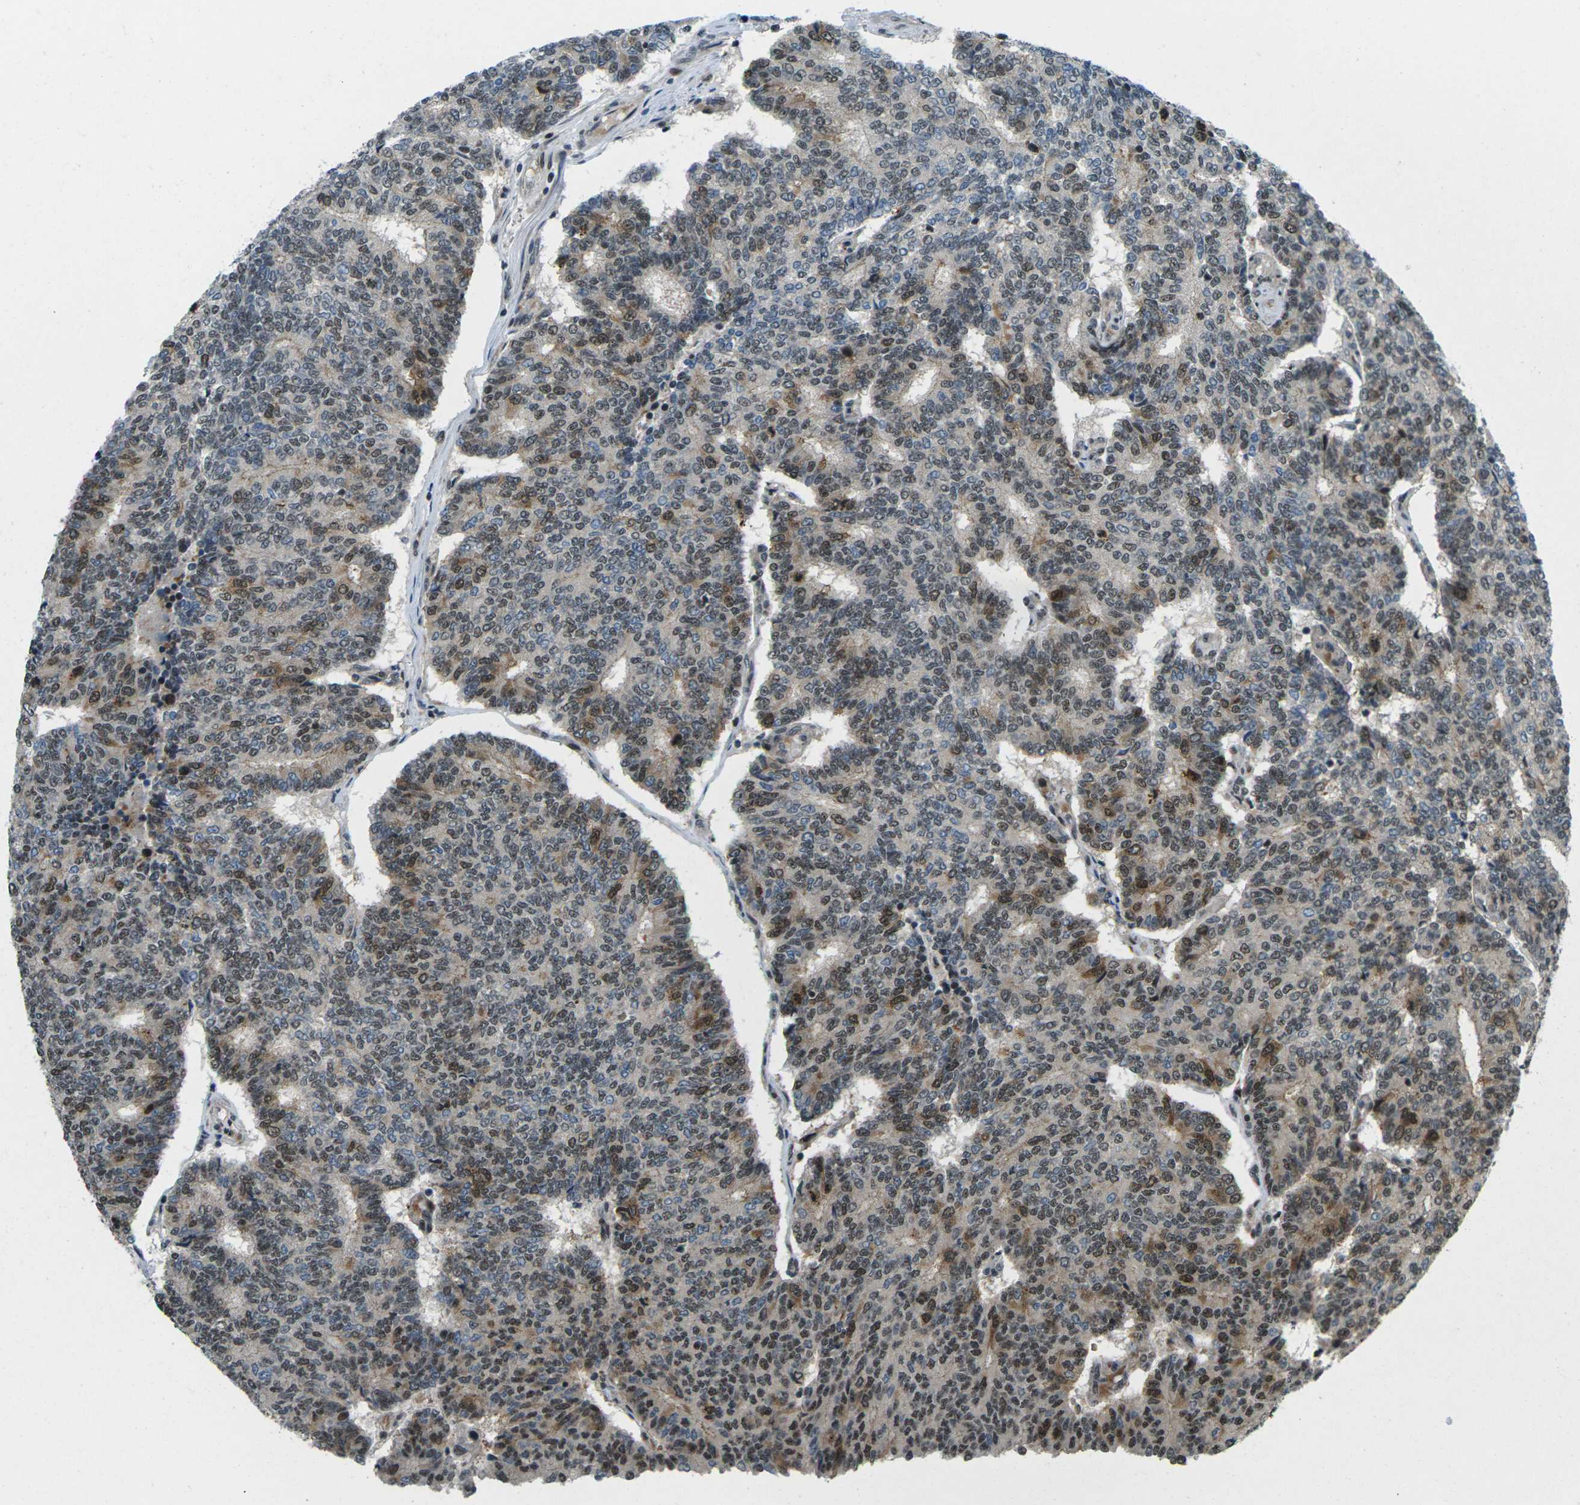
{"staining": {"intensity": "moderate", "quantity": "25%-75%", "location": "nuclear"}, "tissue": "prostate cancer", "cell_type": "Tumor cells", "image_type": "cancer", "snomed": [{"axis": "morphology", "description": "Normal tissue, NOS"}, {"axis": "morphology", "description": "Adenocarcinoma, High grade"}, {"axis": "topography", "description": "Prostate"}, {"axis": "topography", "description": "Seminal veicle"}], "caption": "This micrograph demonstrates prostate high-grade adenocarcinoma stained with IHC to label a protein in brown. The nuclear of tumor cells show moderate positivity for the protein. Nuclei are counter-stained blue.", "gene": "UBE2S", "patient": {"sex": "male", "age": 55}}